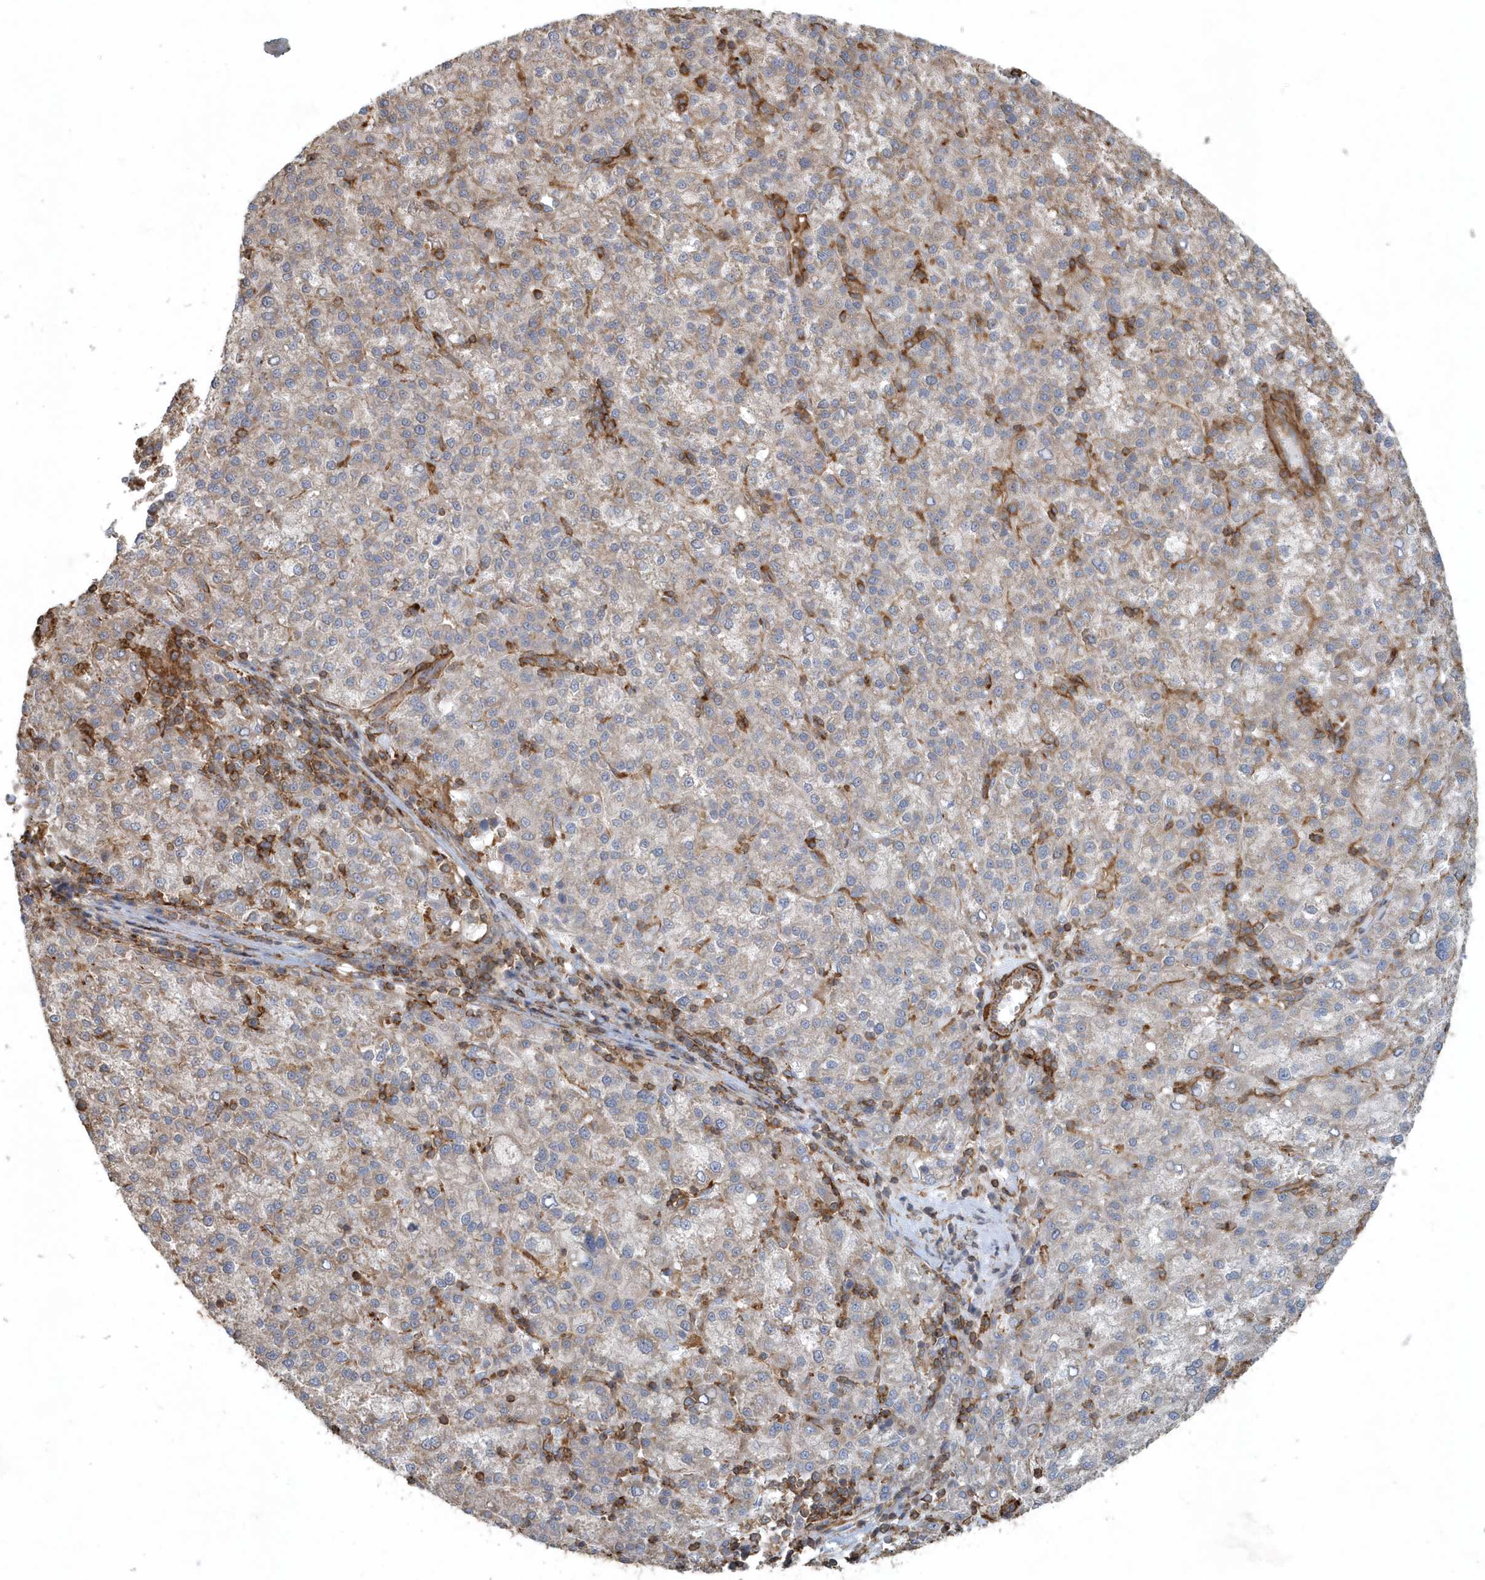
{"staining": {"intensity": "weak", "quantity": "<25%", "location": "cytoplasmic/membranous"}, "tissue": "liver cancer", "cell_type": "Tumor cells", "image_type": "cancer", "snomed": [{"axis": "morphology", "description": "Carcinoma, Hepatocellular, NOS"}, {"axis": "topography", "description": "Liver"}], "caption": "DAB (3,3'-diaminobenzidine) immunohistochemical staining of human liver cancer (hepatocellular carcinoma) displays no significant staining in tumor cells.", "gene": "MMUT", "patient": {"sex": "female", "age": 58}}